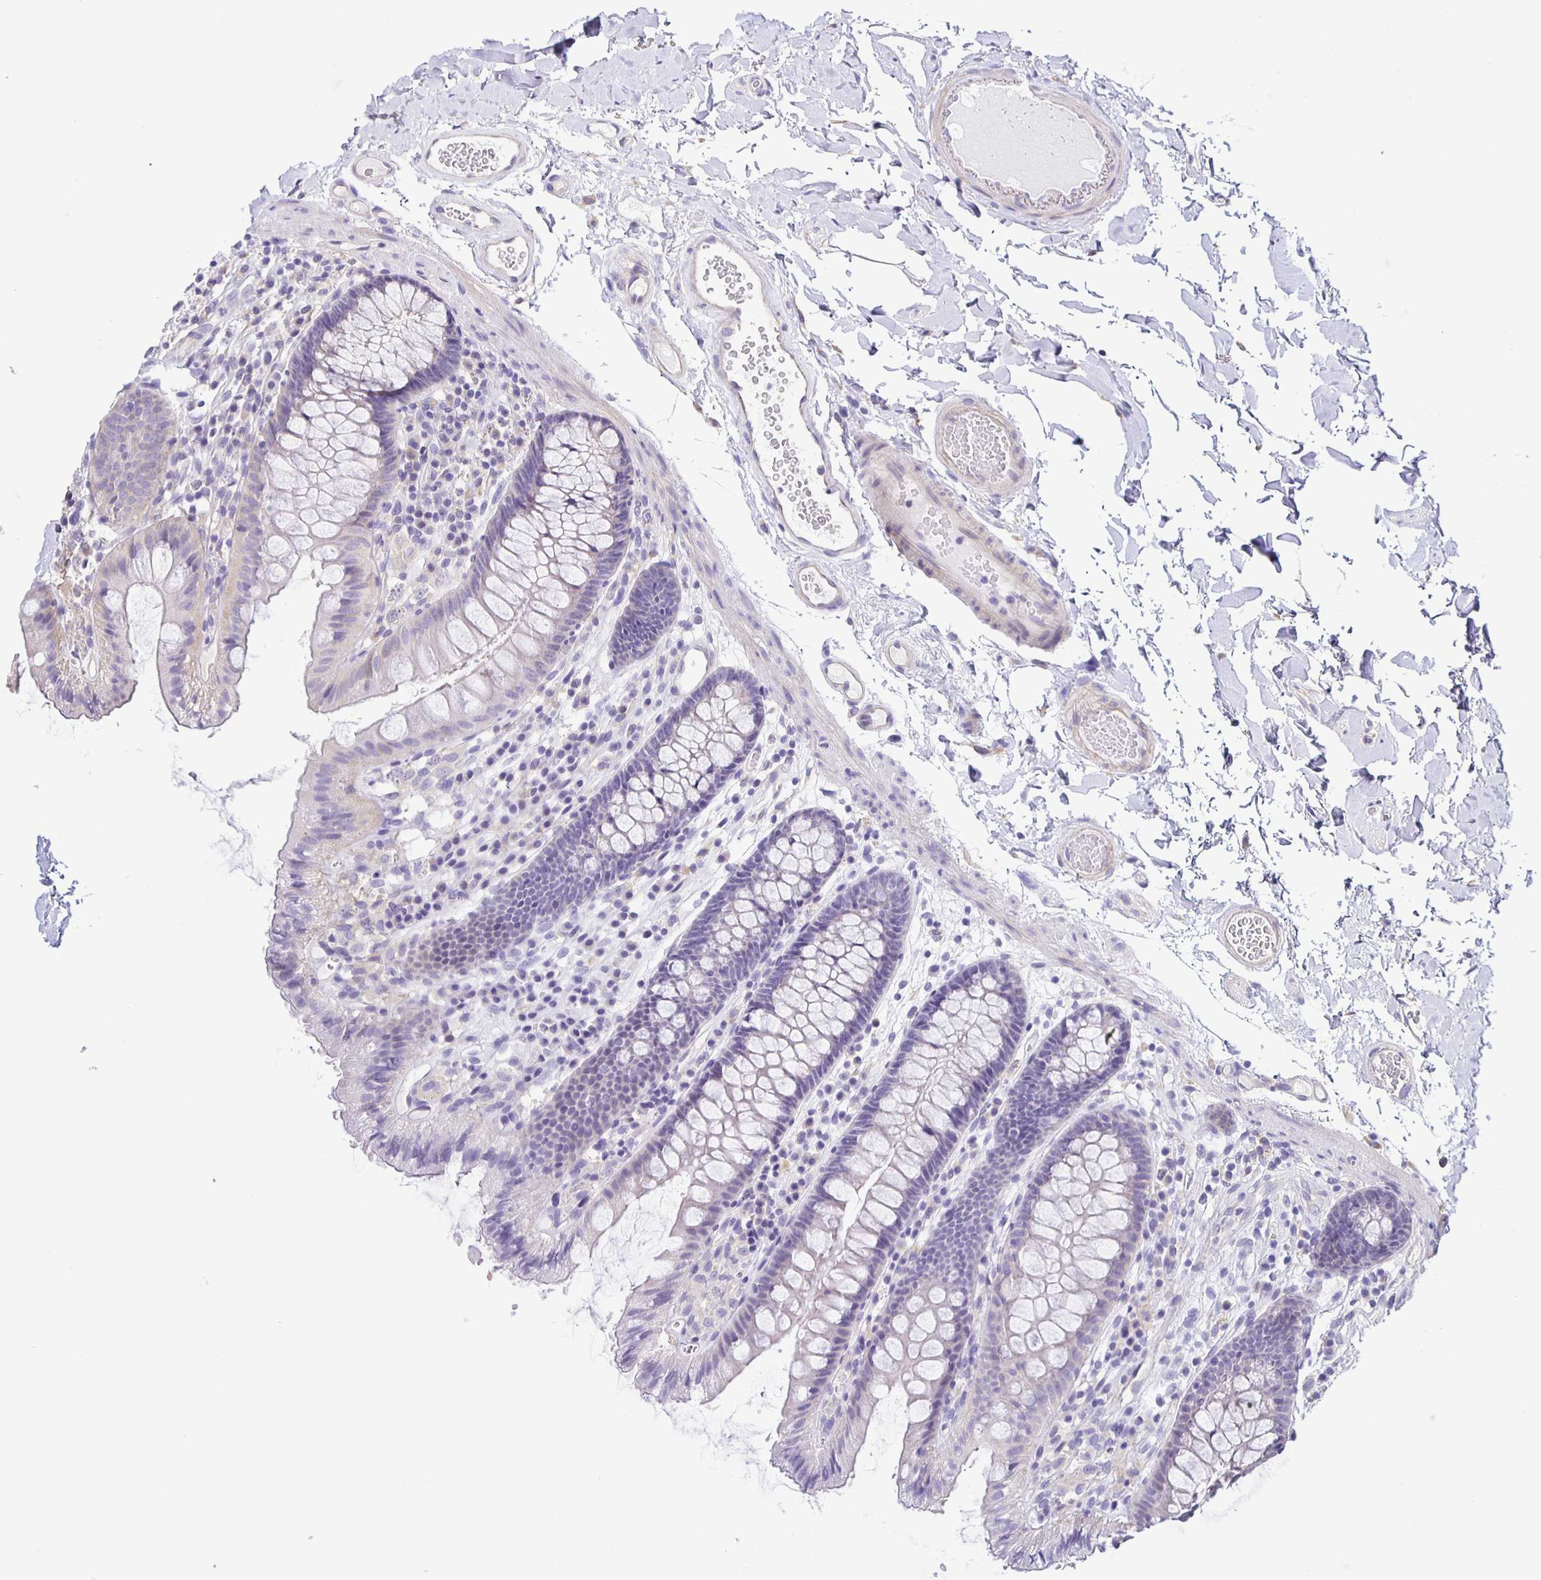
{"staining": {"intensity": "negative", "quantity": "none", "location": "none"}, "tissue": "colon", "cell_type": "Endothelial cells", "image_type": "normal", "snomed": [{"axis": "morphology", "description": "Normal tissue, NOS"}, {"axis": "topography", "description": "Colon"}], "caption": "Protein analysis of normal colon demonstrates no significant positivity in endothelial cells.", "gene": "BOLL", "patient": {"sex": "male", "age": 84}}